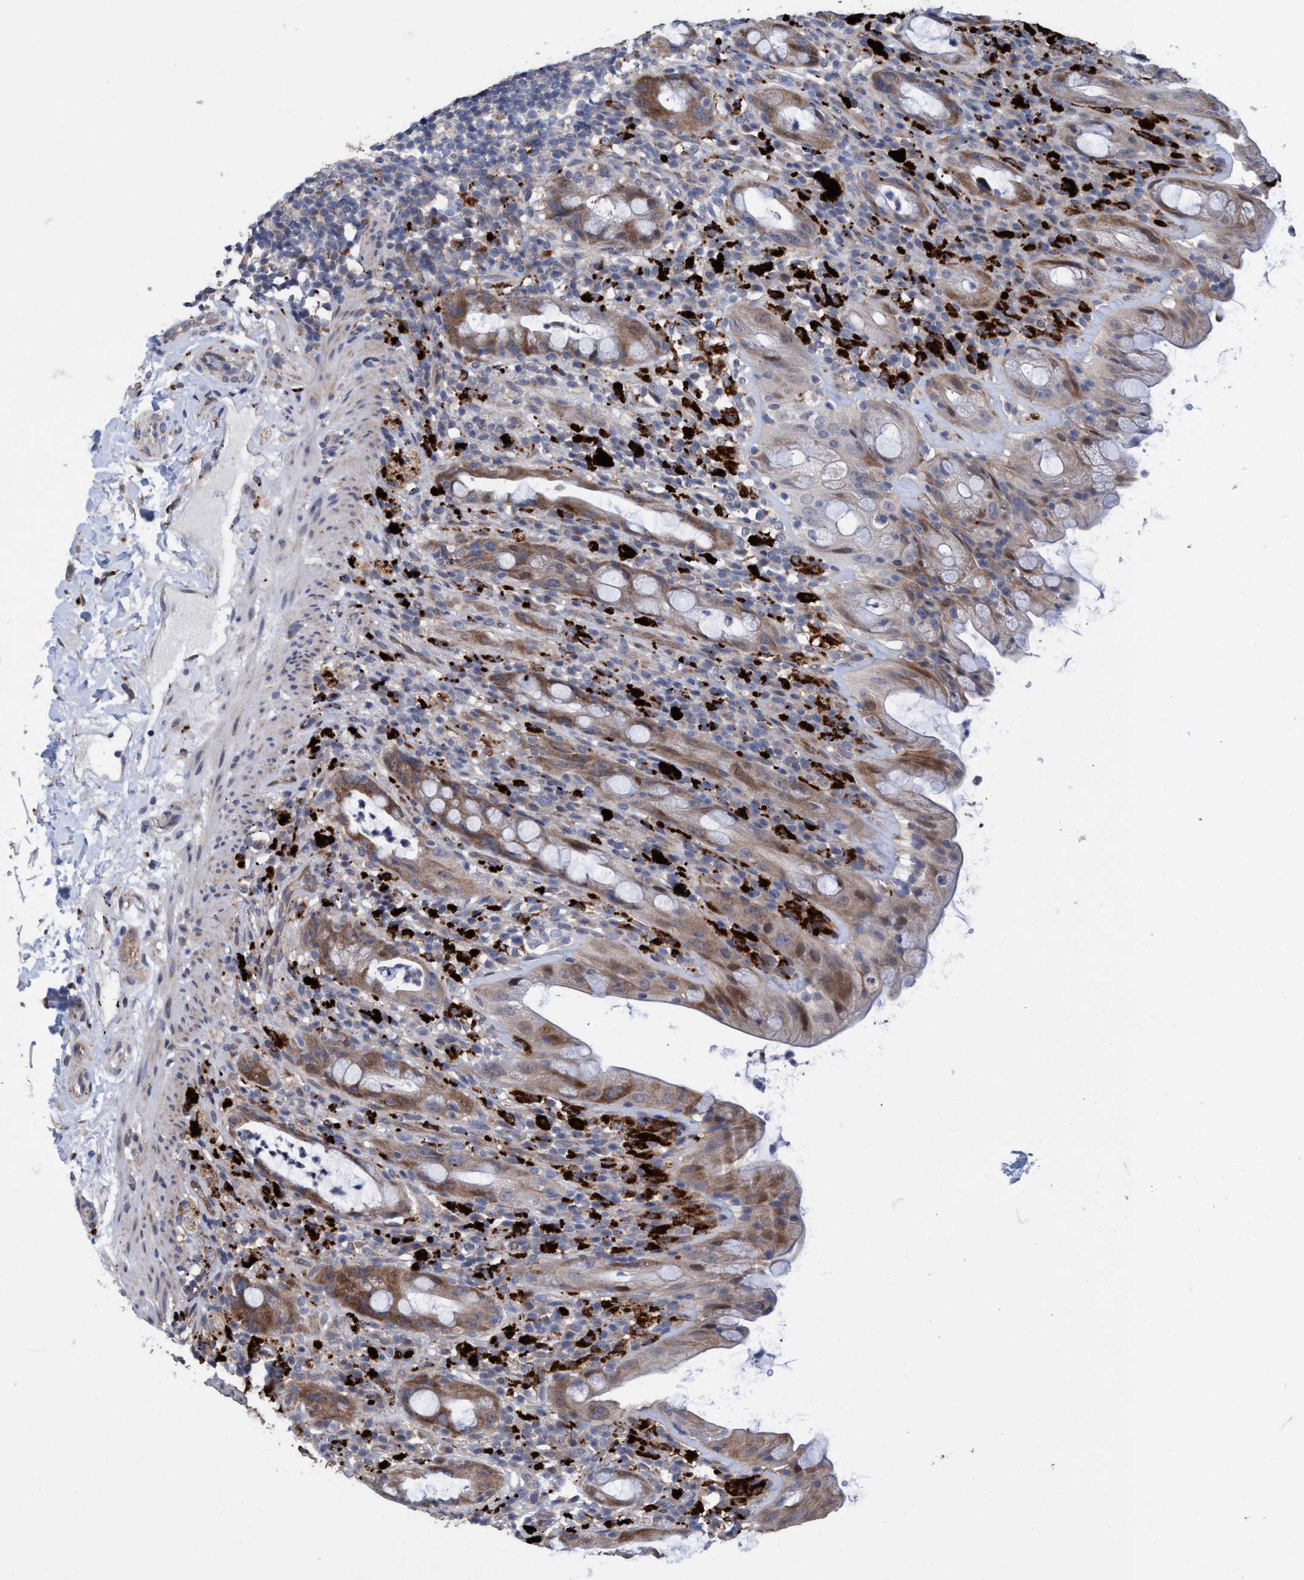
{"staining": {"intensity": "moderate", "quantity": ">75%", "location": "cytoplasmic/membranous,nuclear"}, "tissue": "rectum", "cell_type": "Glandular cells", "image_type": "normal", "snomed": [{"axis": "morphology", "description": "Normal tissue, NOS"}, {"axis": "topography", "description": "Rectum"}], "caption": "Protein analysis of normal rectum reveals moderate cytoplasmic/membranous,nuclear positivity in approximately >75% of glandular cells.", "gene": "BBS9", "patient": {"sex": "male", "age": 44}}